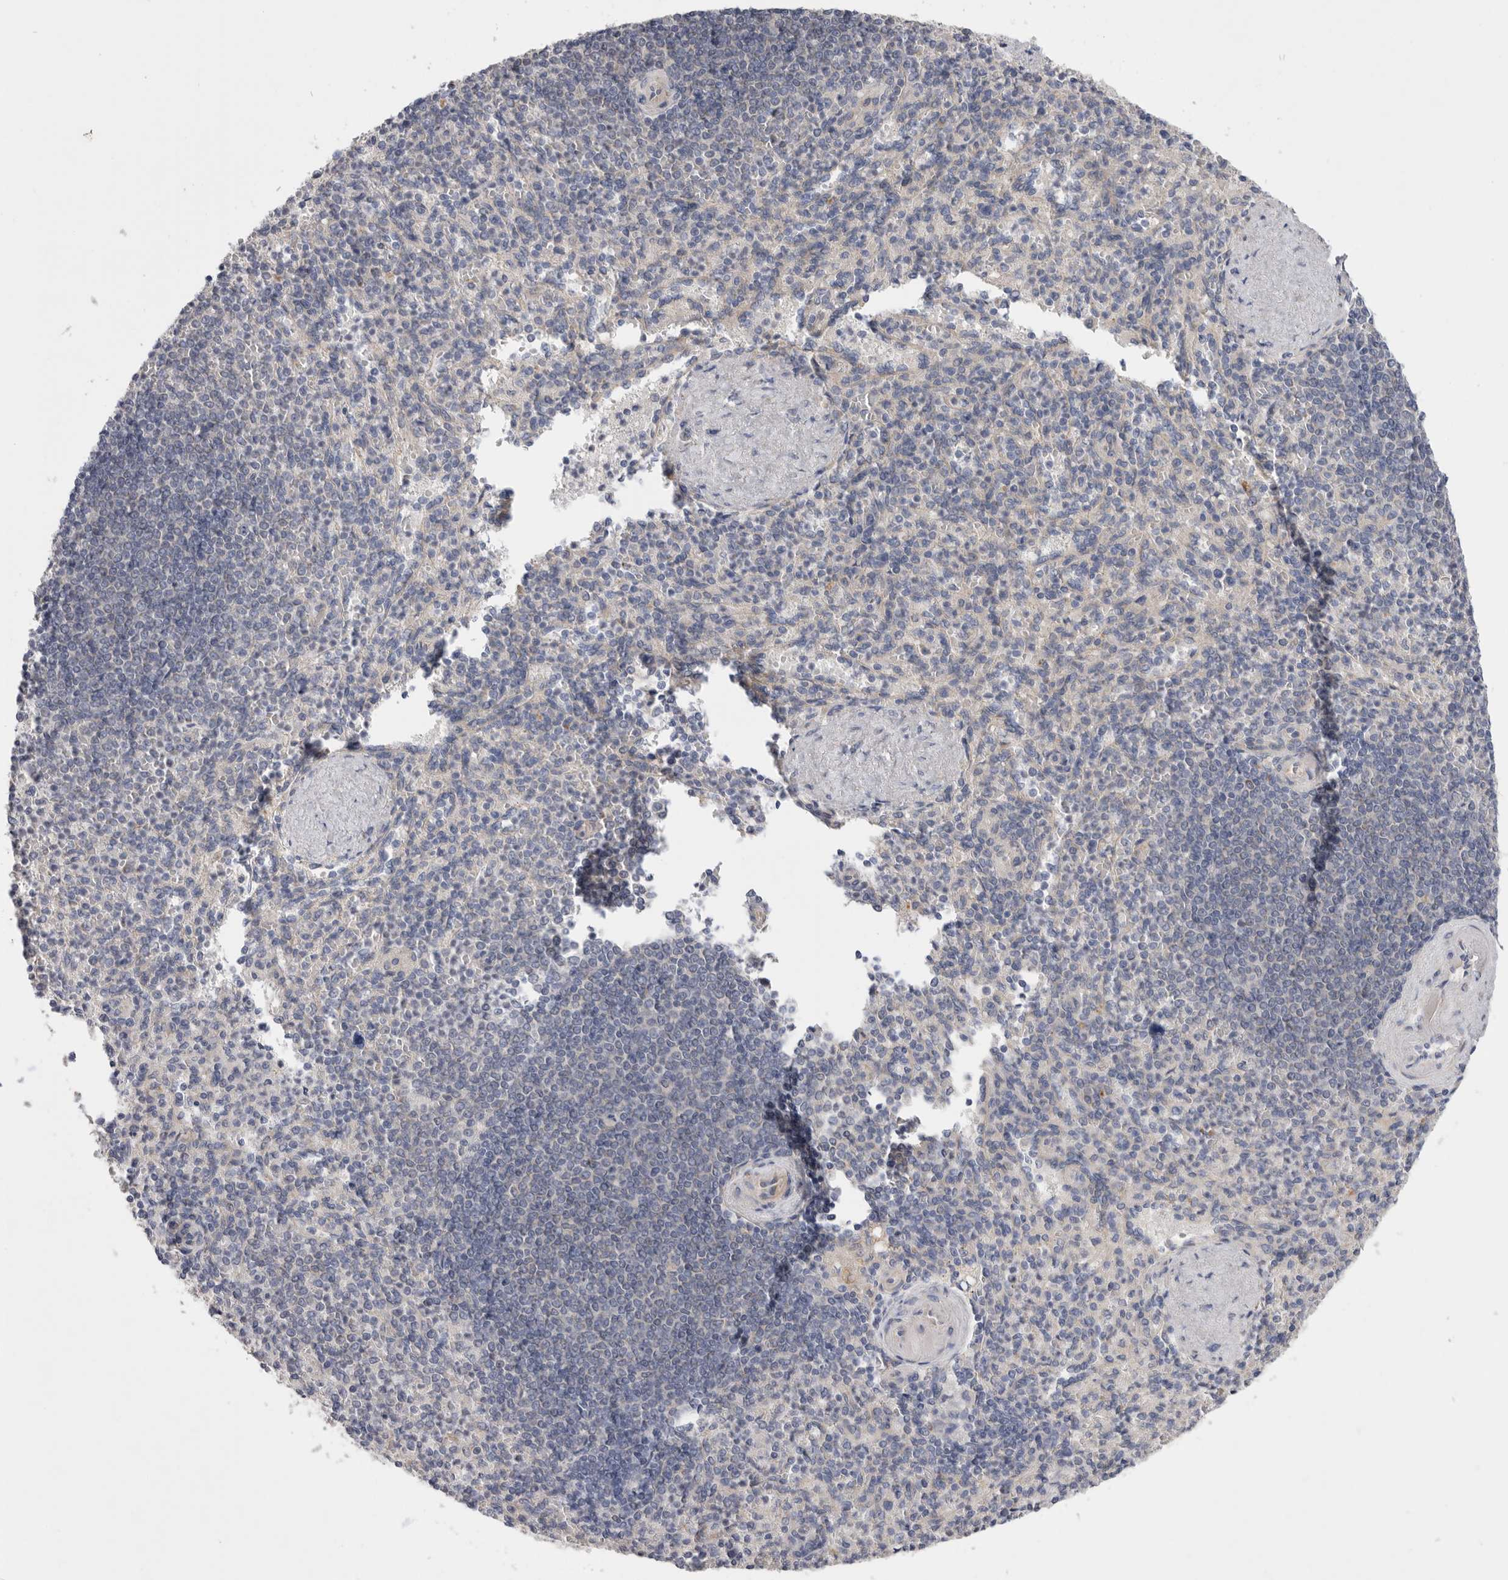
{"staining": {"intensity": "negative", "quantity": "none", "location": "none"}, "tissue": "spleen", "cell_type": "Cells in red pulp", "image_type": "normal", "snomed": [{"axis": "morphology", "description": "Normal tissue, NOS"}, {"axis": "topography", "description": "Spleen"}], "caption": "Immunohistochemistry (IHC) of normal human spleen exhibits no staining in cells in red pulp.", "gene": "MTFR1L", "patient": {"sex": "female", "age": 74}}